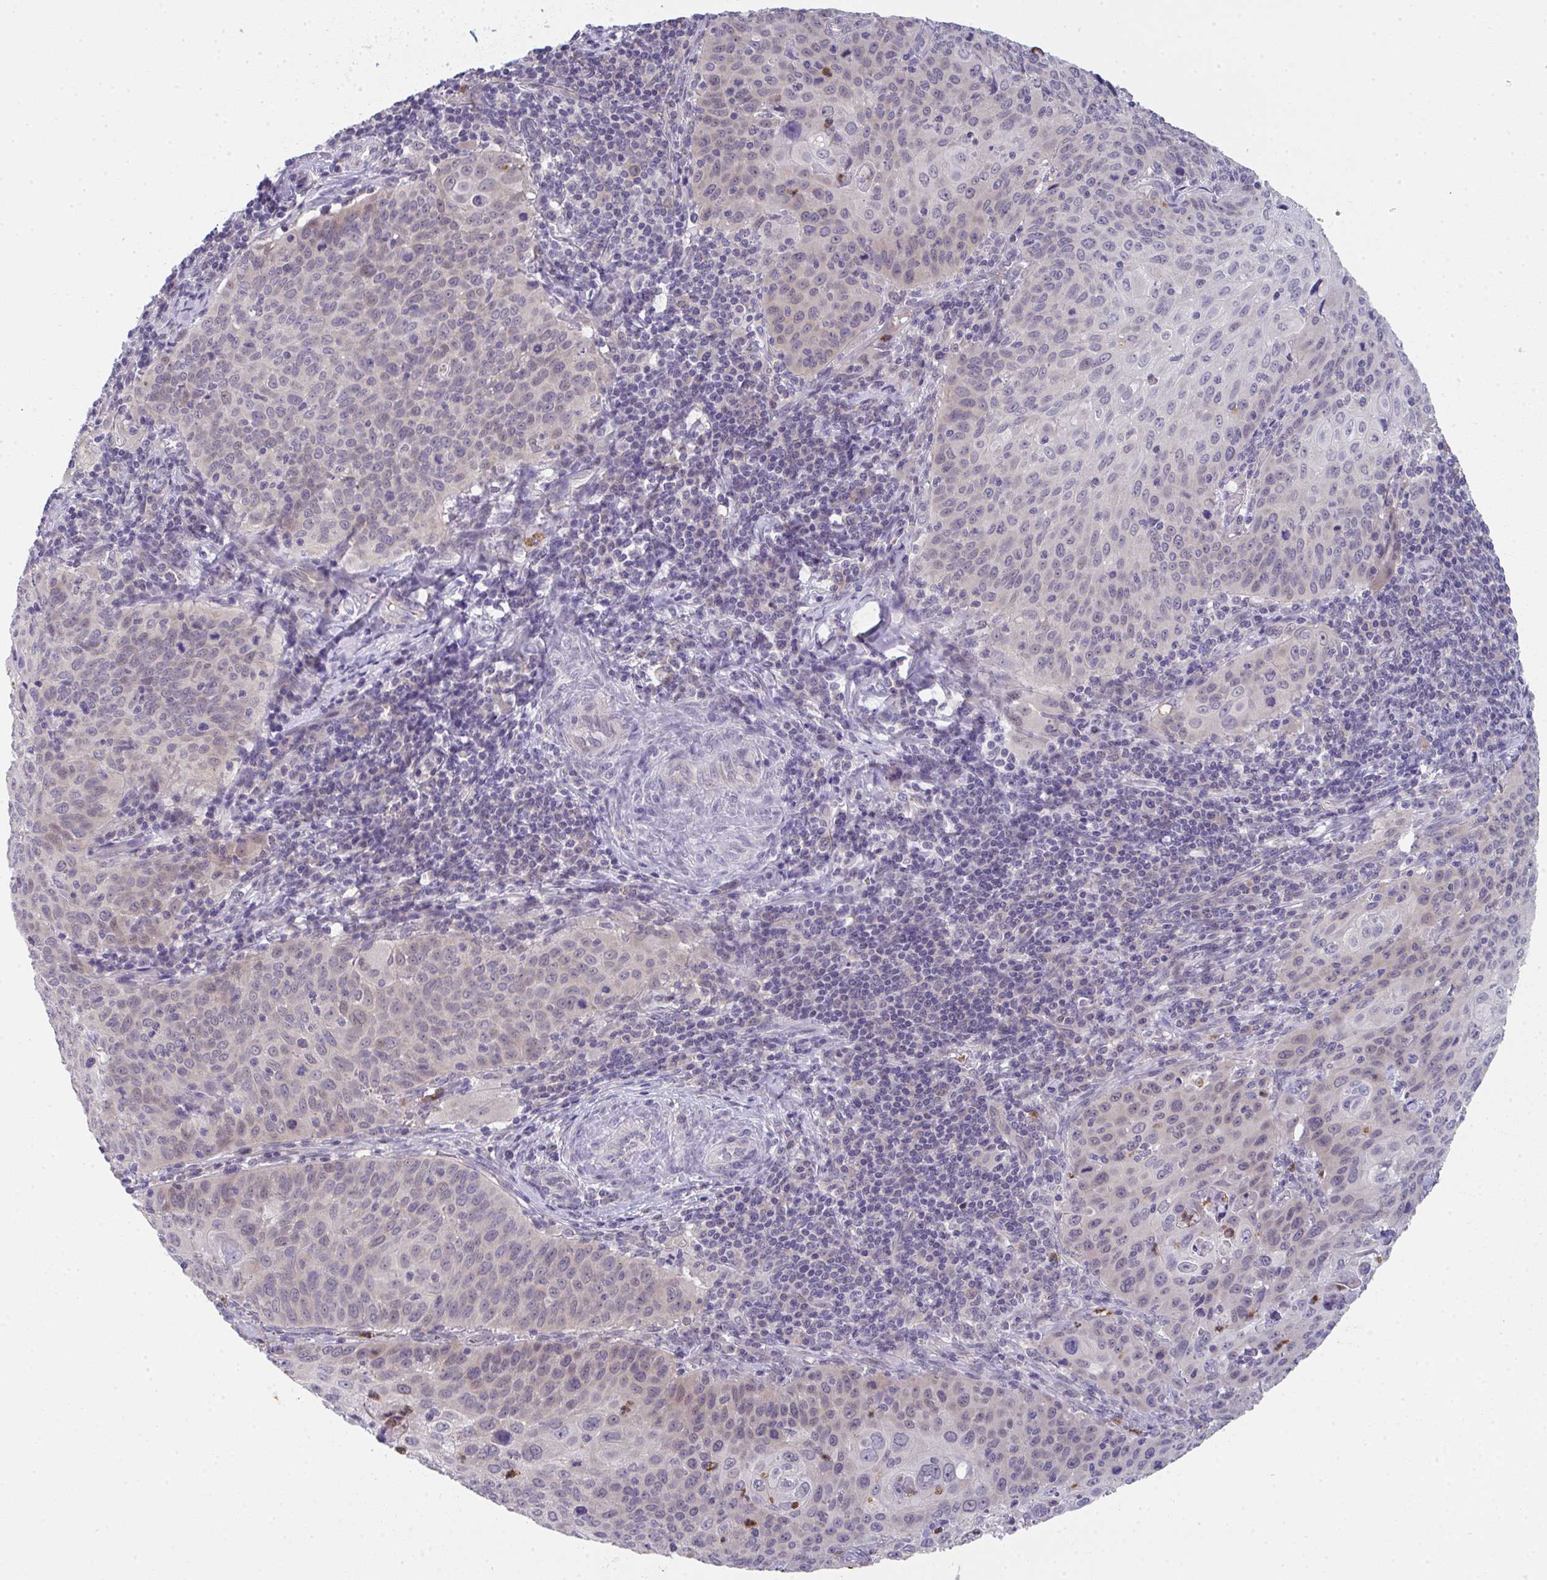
{"staining": {"intensity": "weak", "quantity": "<25%", "location": "nuclear"}, "tissue": "cervical cancer", "cell_type": "Tumor cells", "image_type": "cancer", "snomed": [{"axis": "morphology", "description": "Squamous cell carcinoma, NOS"}, {"axis": "topography", "description": "Cervix"}], "caption": "There is no significant staining in tumor cells of squamous cell carcinoma (cervical).", "gene": "RIOK1", "patient": {"sex": "female", "age": 65}}